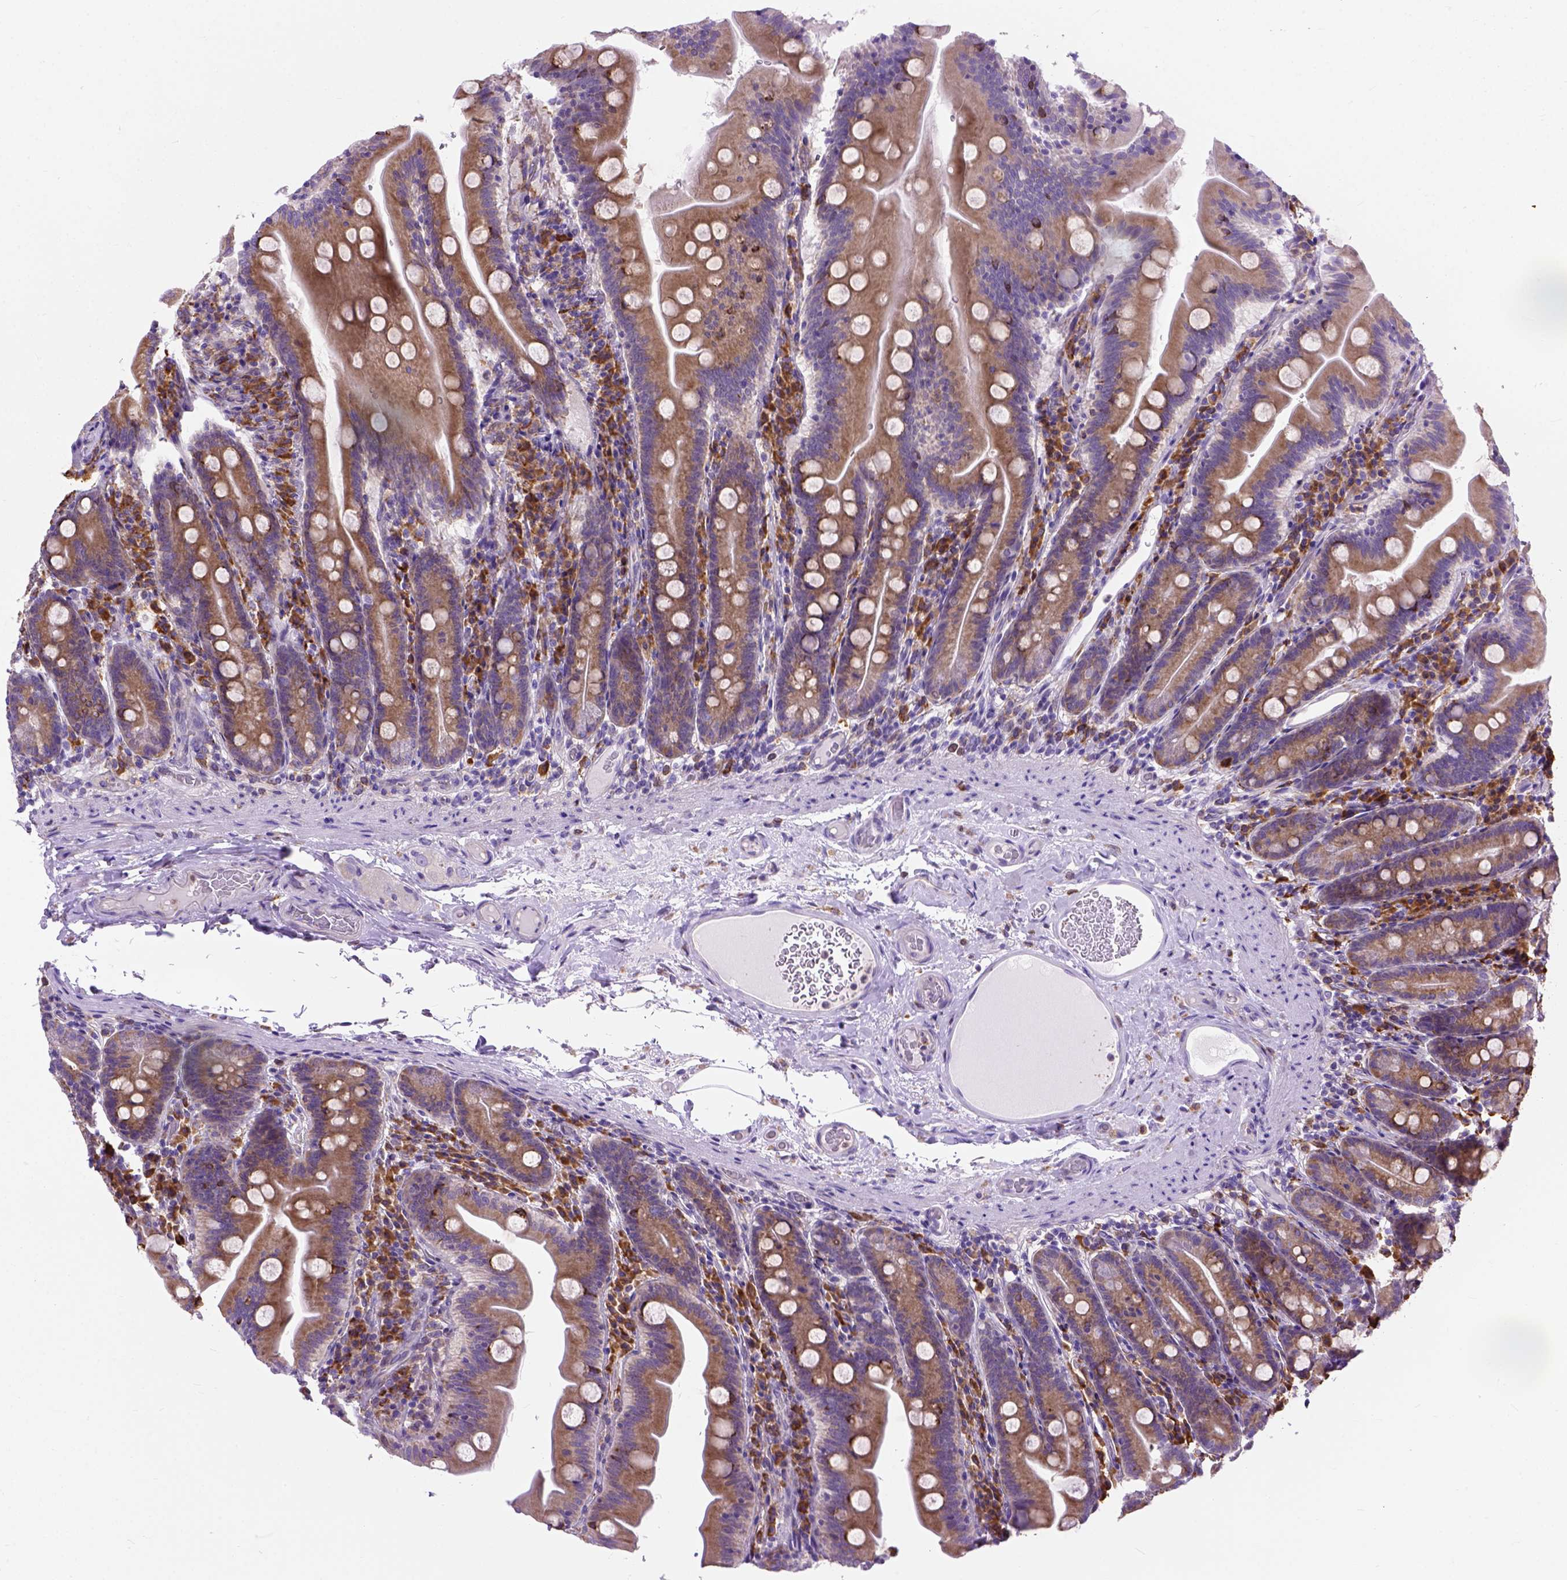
{"staining": {"intensity": "strong", "quantity": "<25%", "location": "cytoplasmic/membranous"}, "tissue": "small intestine", "cell_type": "Glandular cells", "image_type": "normal", "snomed": [{"axis": "morphology", "description": "Normal tissue, NOS"}, {"axis": "topography", "description": "Small intestine"}], "caption": "DAB (3,3'-diaminobenzidine) immunohistochemical staining of normal small intestine exhibits strong cytoplasmic/membranous protein positivity in about <25% of glandular cells. Using DAB (3,3'-diaminobenzidine) (brown) and hematoxylin (blue) stains, captured at high magnification using brightfield microscopy.", "gene": "PLK4", "patient": {"sex": "male", "age": 37}}